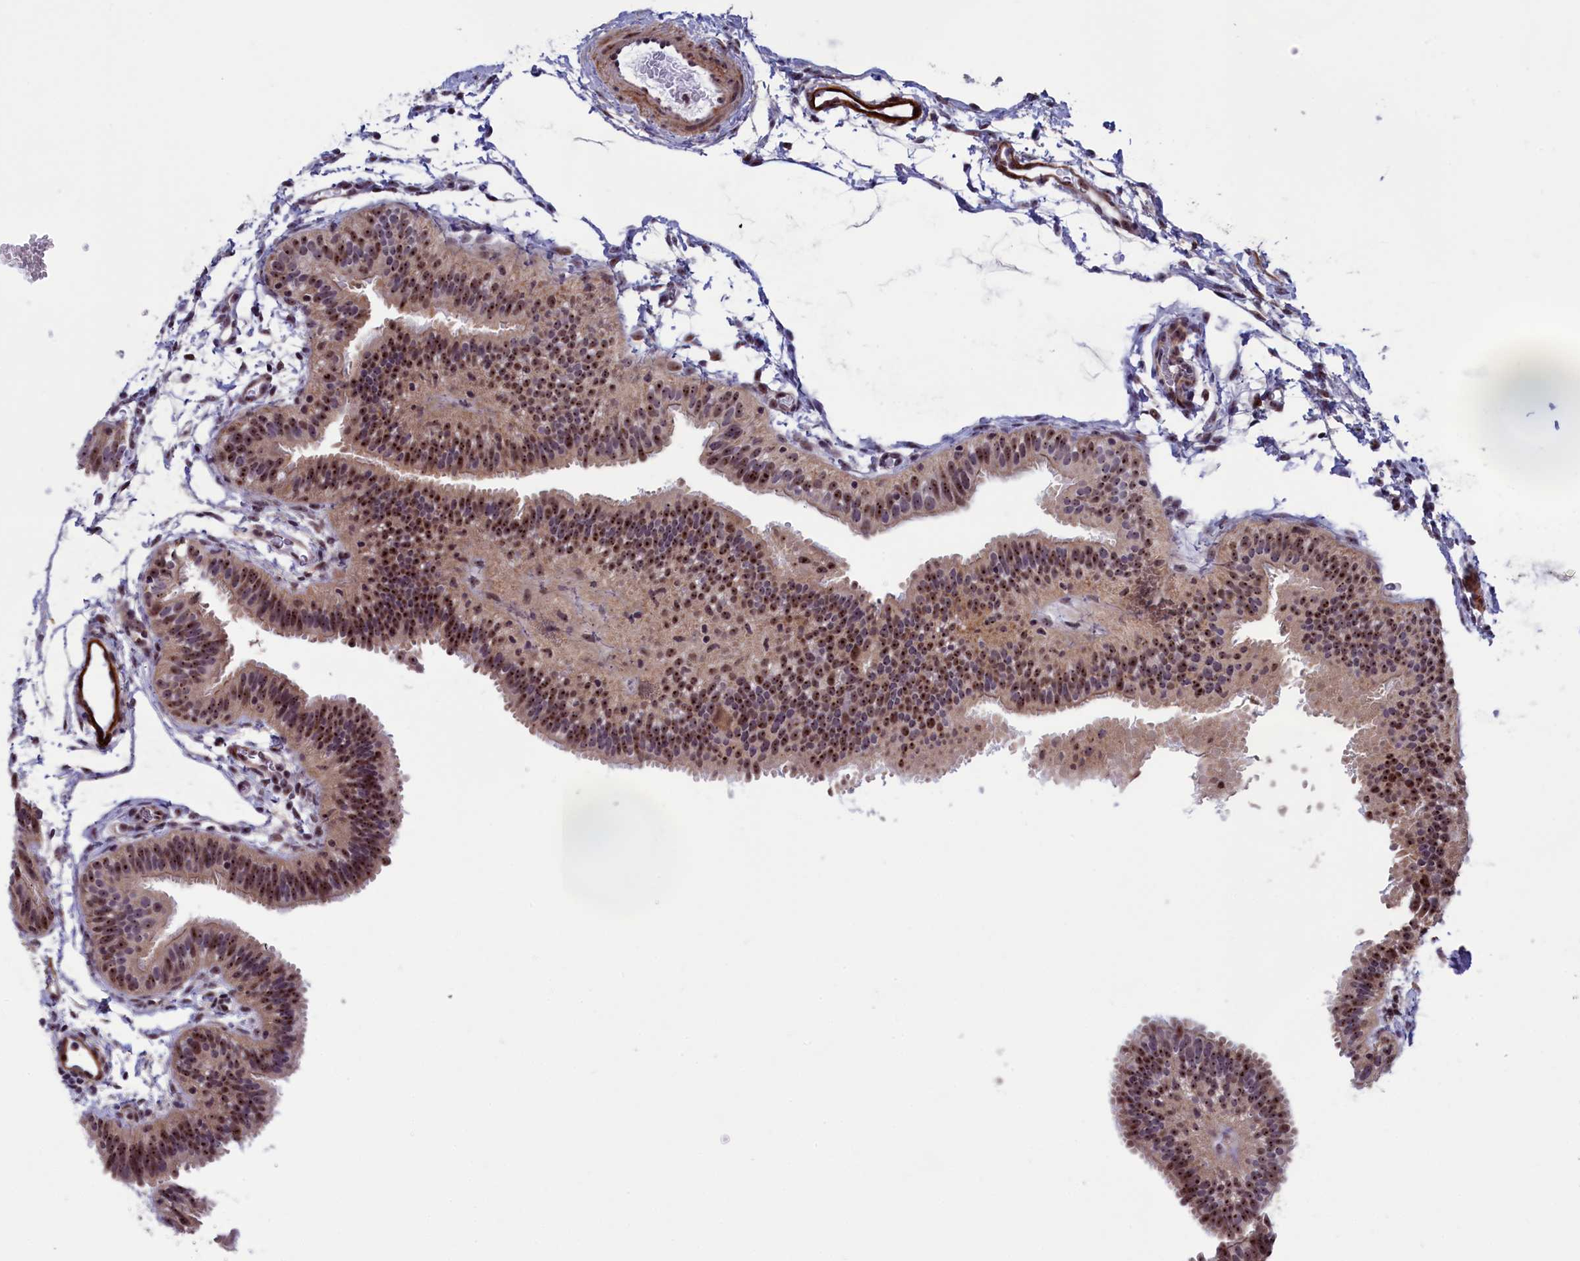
{"staining": {"intensity": "strong", "quantity": ">75%", "location": "nuclear"}, "tissue": "fallopian tube", "cell_type": "Glandular cells", "image_type": "normal", "snomed": [{"axis": "morphology", "description": "Normal tissue, NOS"}, {"axis": "topography", "description": "Fallopian tube"}], "caption": "Immunohistochemical staining of unremarkable human fallopian tube reveals >75% levels of strong nuclear protein positivity in about >75% of glandular cells.", "gene": "PPAN", "patient": {"sex": "female", "age": 35}}